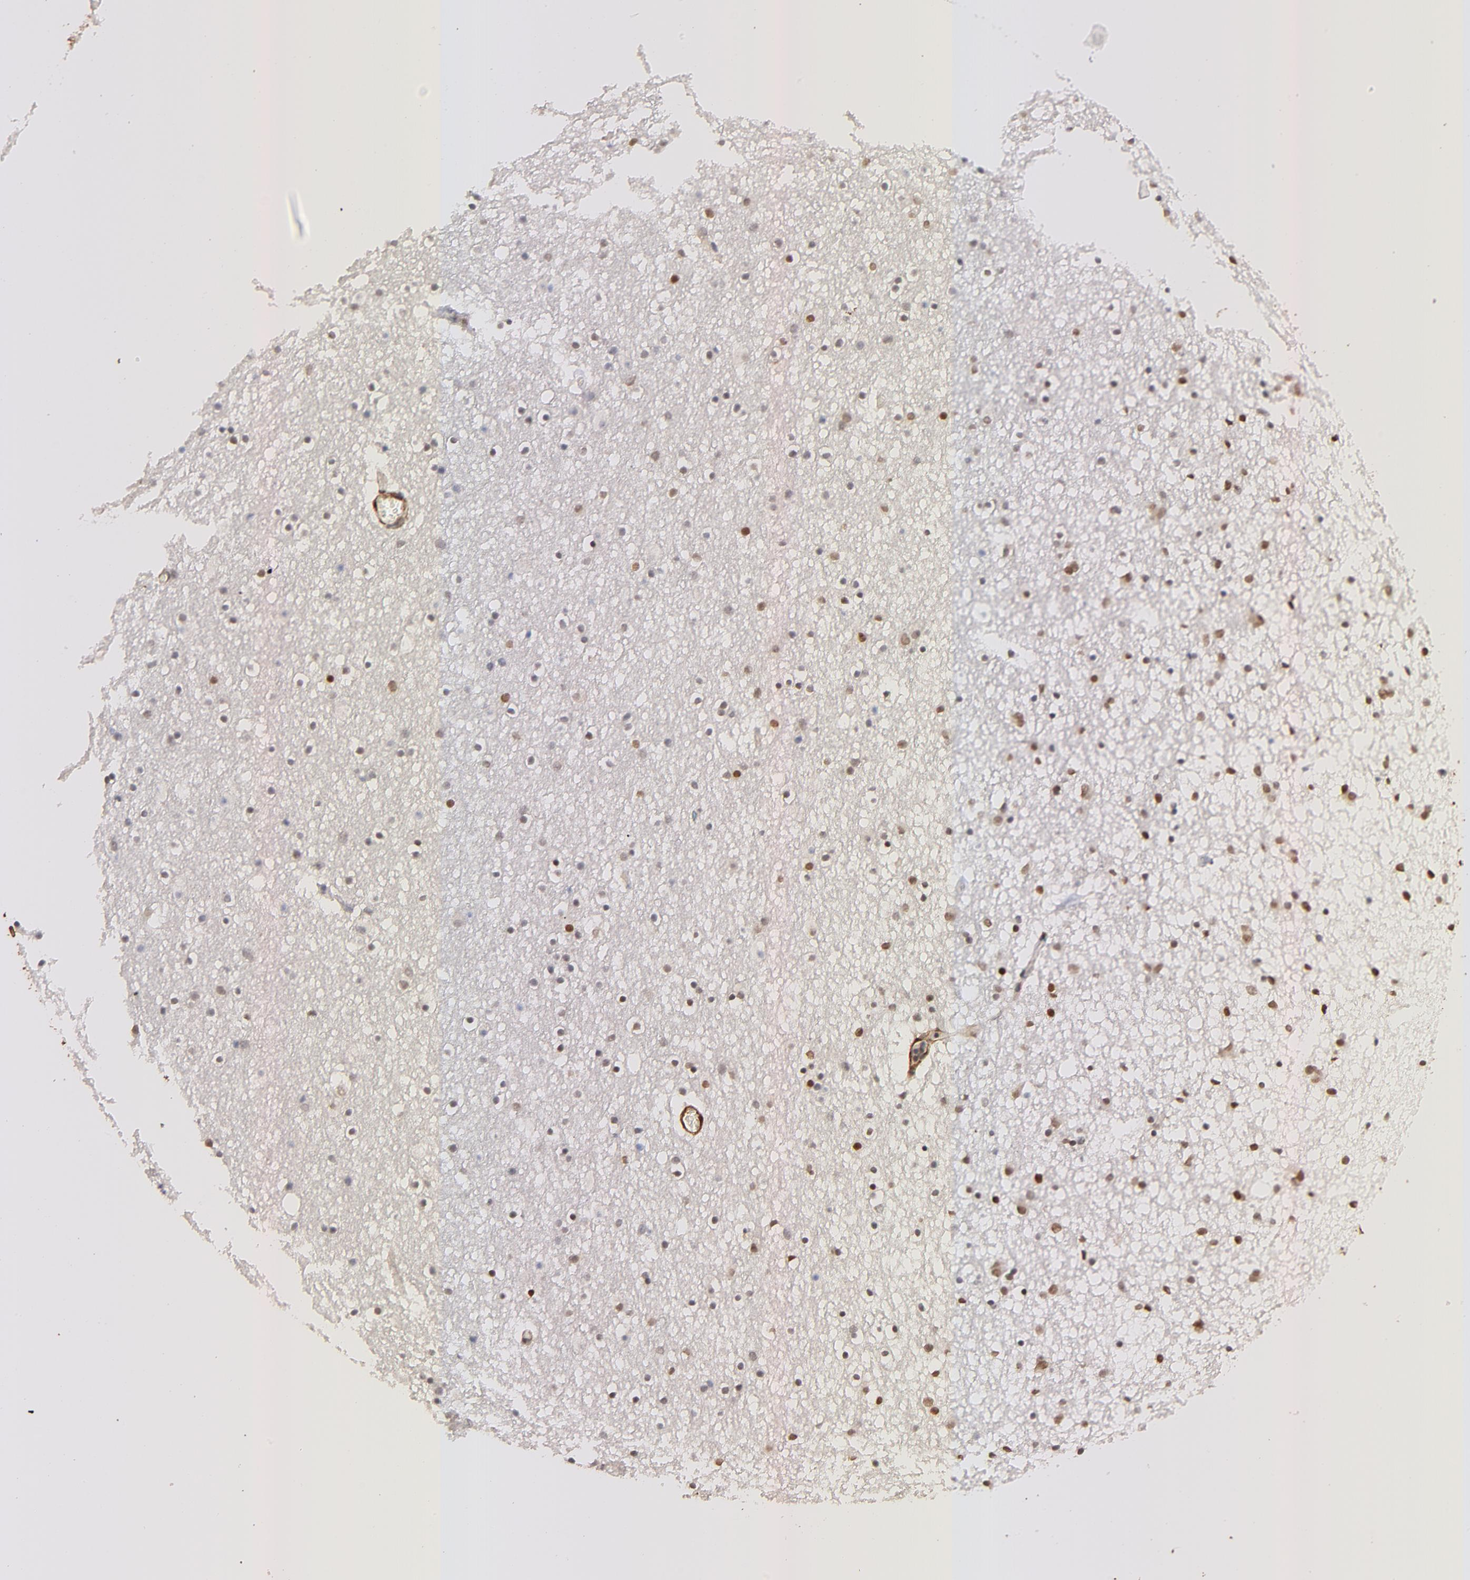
{"staining": {"intensity": "weak", "quantity": "<25%", "location": "nuclear"}, "tissue": "caudate", "cell_type": "Glial cells", "image_type": "normal", "snomed": [{"axis": "morphology", "description": "Normal tissue, NOS"}, {"axis": "topography", "description": "Lateral ventricle wall"}], "caption": "IHC of benign caudate demonstrates no expression in glial cells. The staining is performed using DAB (3,3'-diaminobenzidine) brown chromogen with nuclei counter-stained in using hematoxylin.", "gene": "ZFP92", "patient": {"sex": "male", "age": 45}}